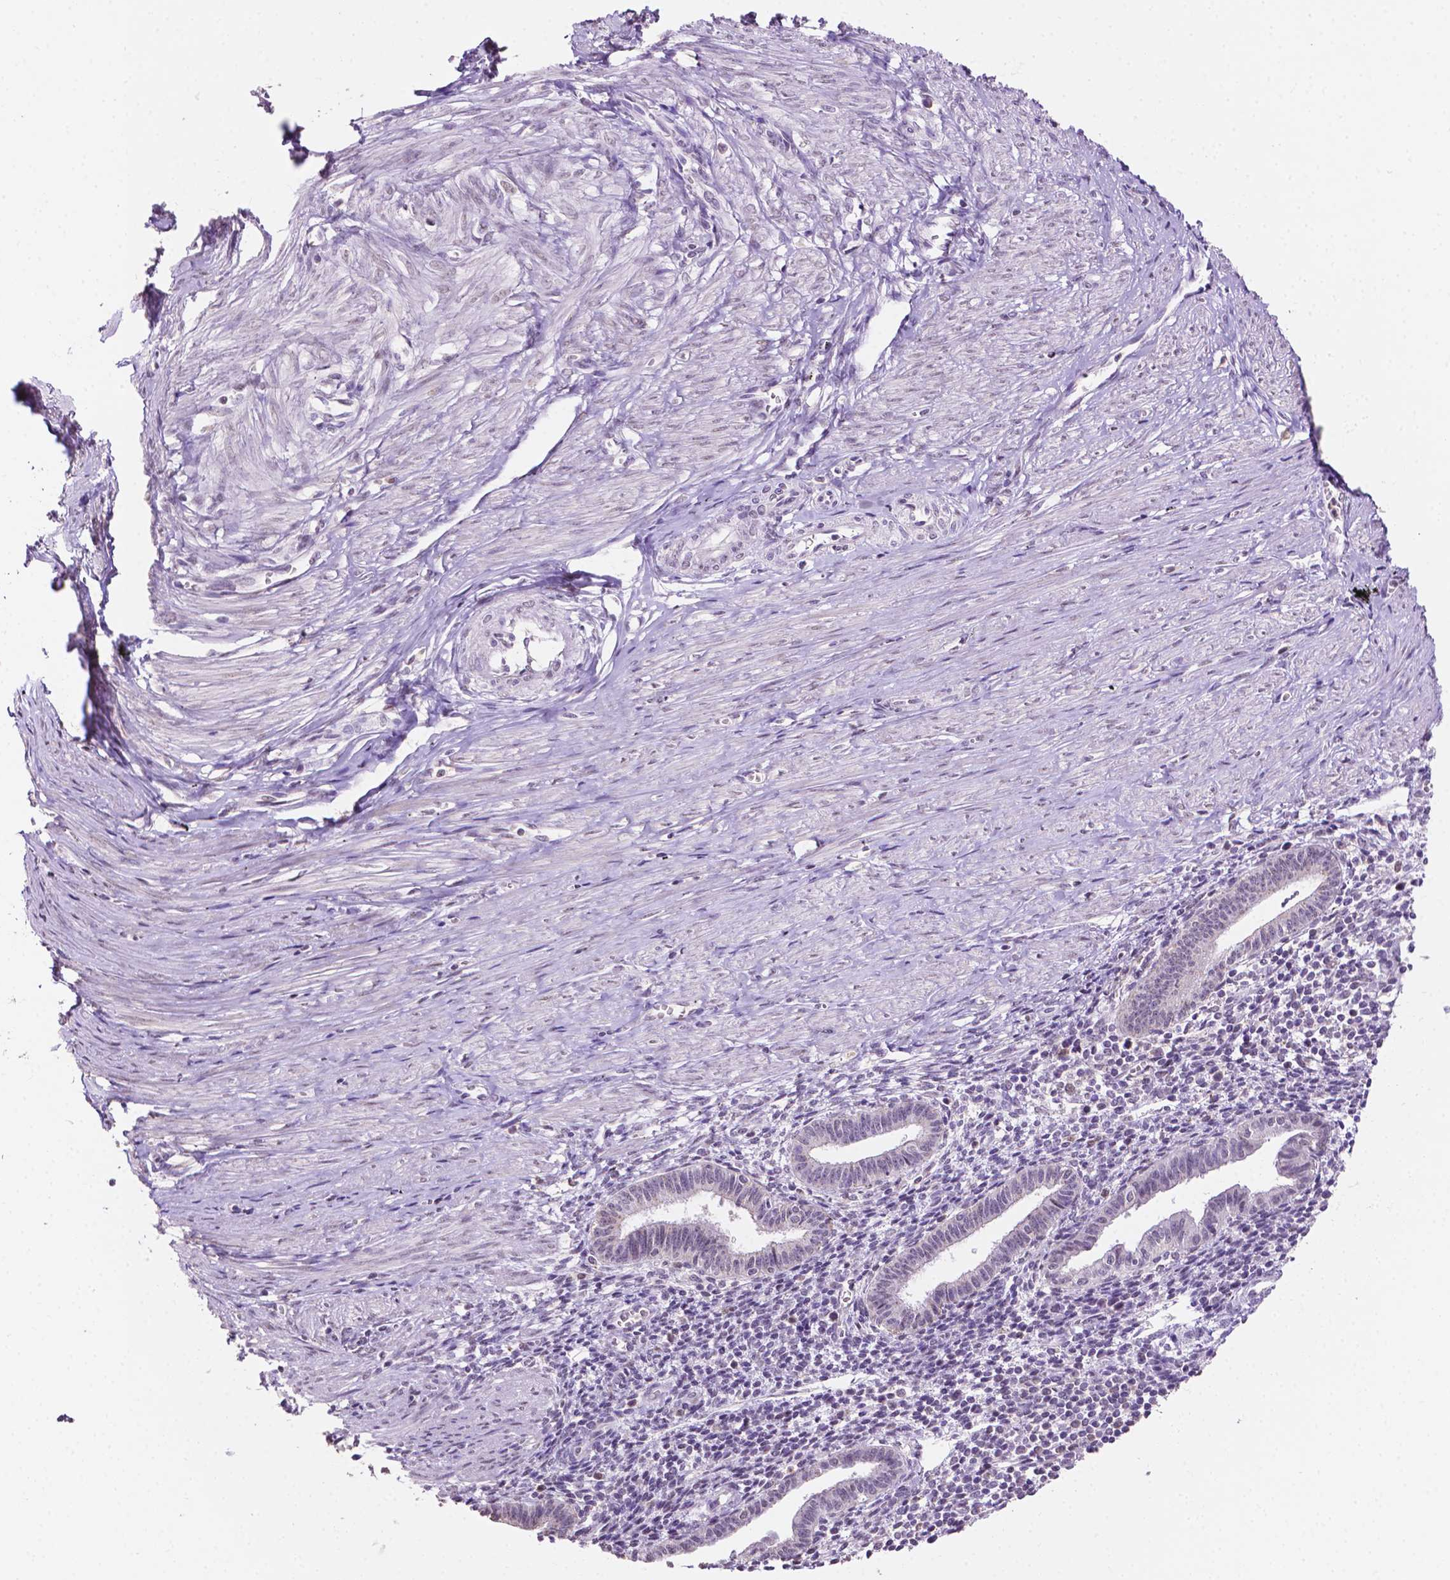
{"staining": {"intensity": "negative", "quantity": "none", "location": "none"}, "tissue": "endometrium", "cell_type": "Cells in endometrial stroma", "image_type": "normal", "snomed": [{"axis": "morphology", "description": "Normal tissue, NOS"}, {"axis": "topography", "description": "Endometrium"}], "caption": "This photomicrograph is of benign endometrium stained with immunohistochemistry to label a protein in brown with the nuclei are counter-stained blue. There is no positivity in cells in endometrial stroma.", "gene": "PTPN6", "patient": {"sex": "female", "age": 37}}